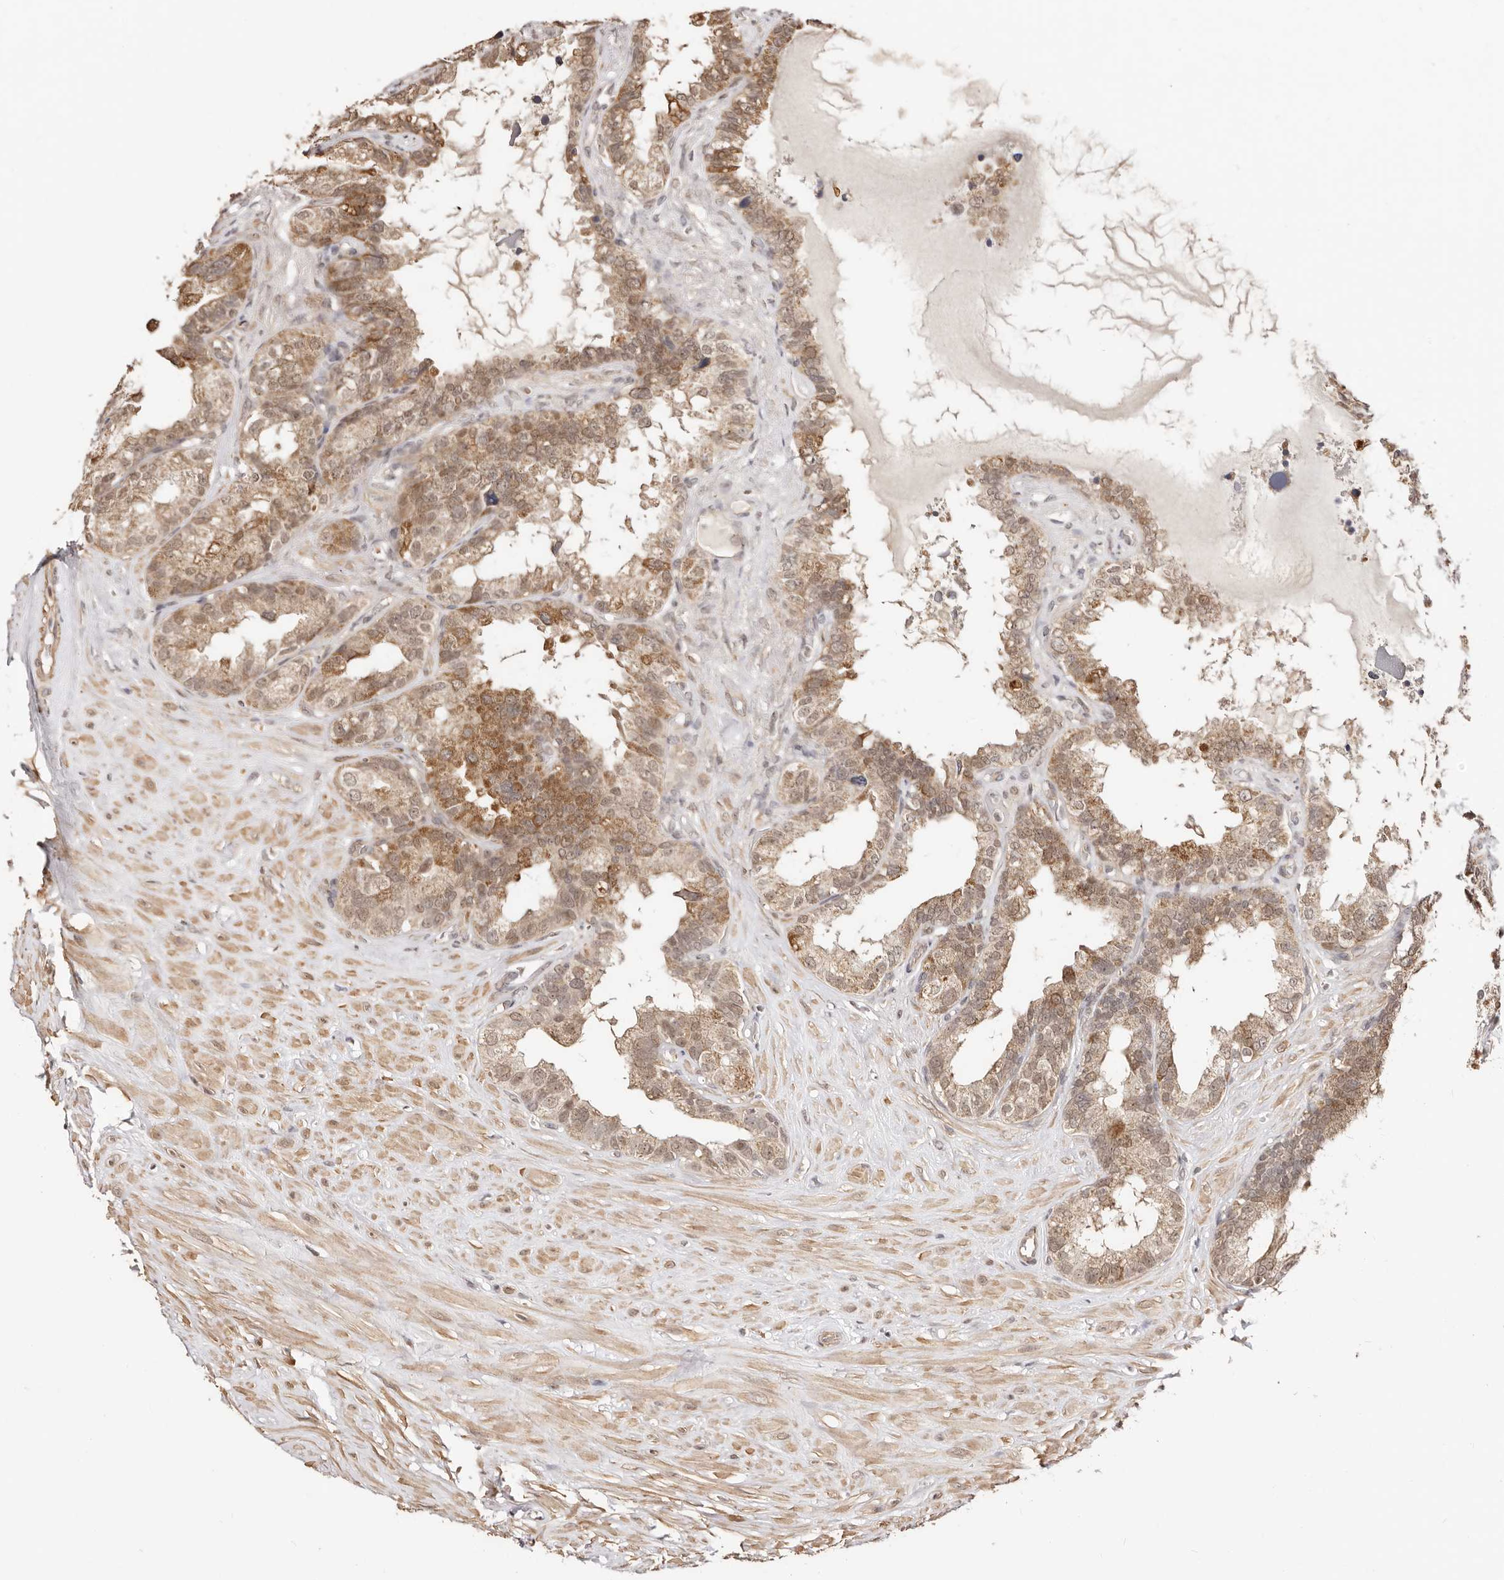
{"staining": {"intensity": "moderate", "quantity": "25%-75%", "location": "cytoplasmic/membranous,nuclear"}, "tissue": "seminal vesicle", "cell_type": "Glandular cells", "image_type": "normal", "snomed": [{"axis": "morphology", "description": "Normal tissue, NOS"}, {"axis": "topography", "description": "Seminal veicle"}], "caption": "Protein expression by immunohistochemistry (IHC) reveals moderate cytoplasmic/membranous,nuclear expression in about 25%-75% of glandular cells in benign seminal vesicle. (Brightfield microscopy of DAB IHC at high magnification).", "gene": "CTNNBL1", "patient": {"sex": "male", "age": 80}}